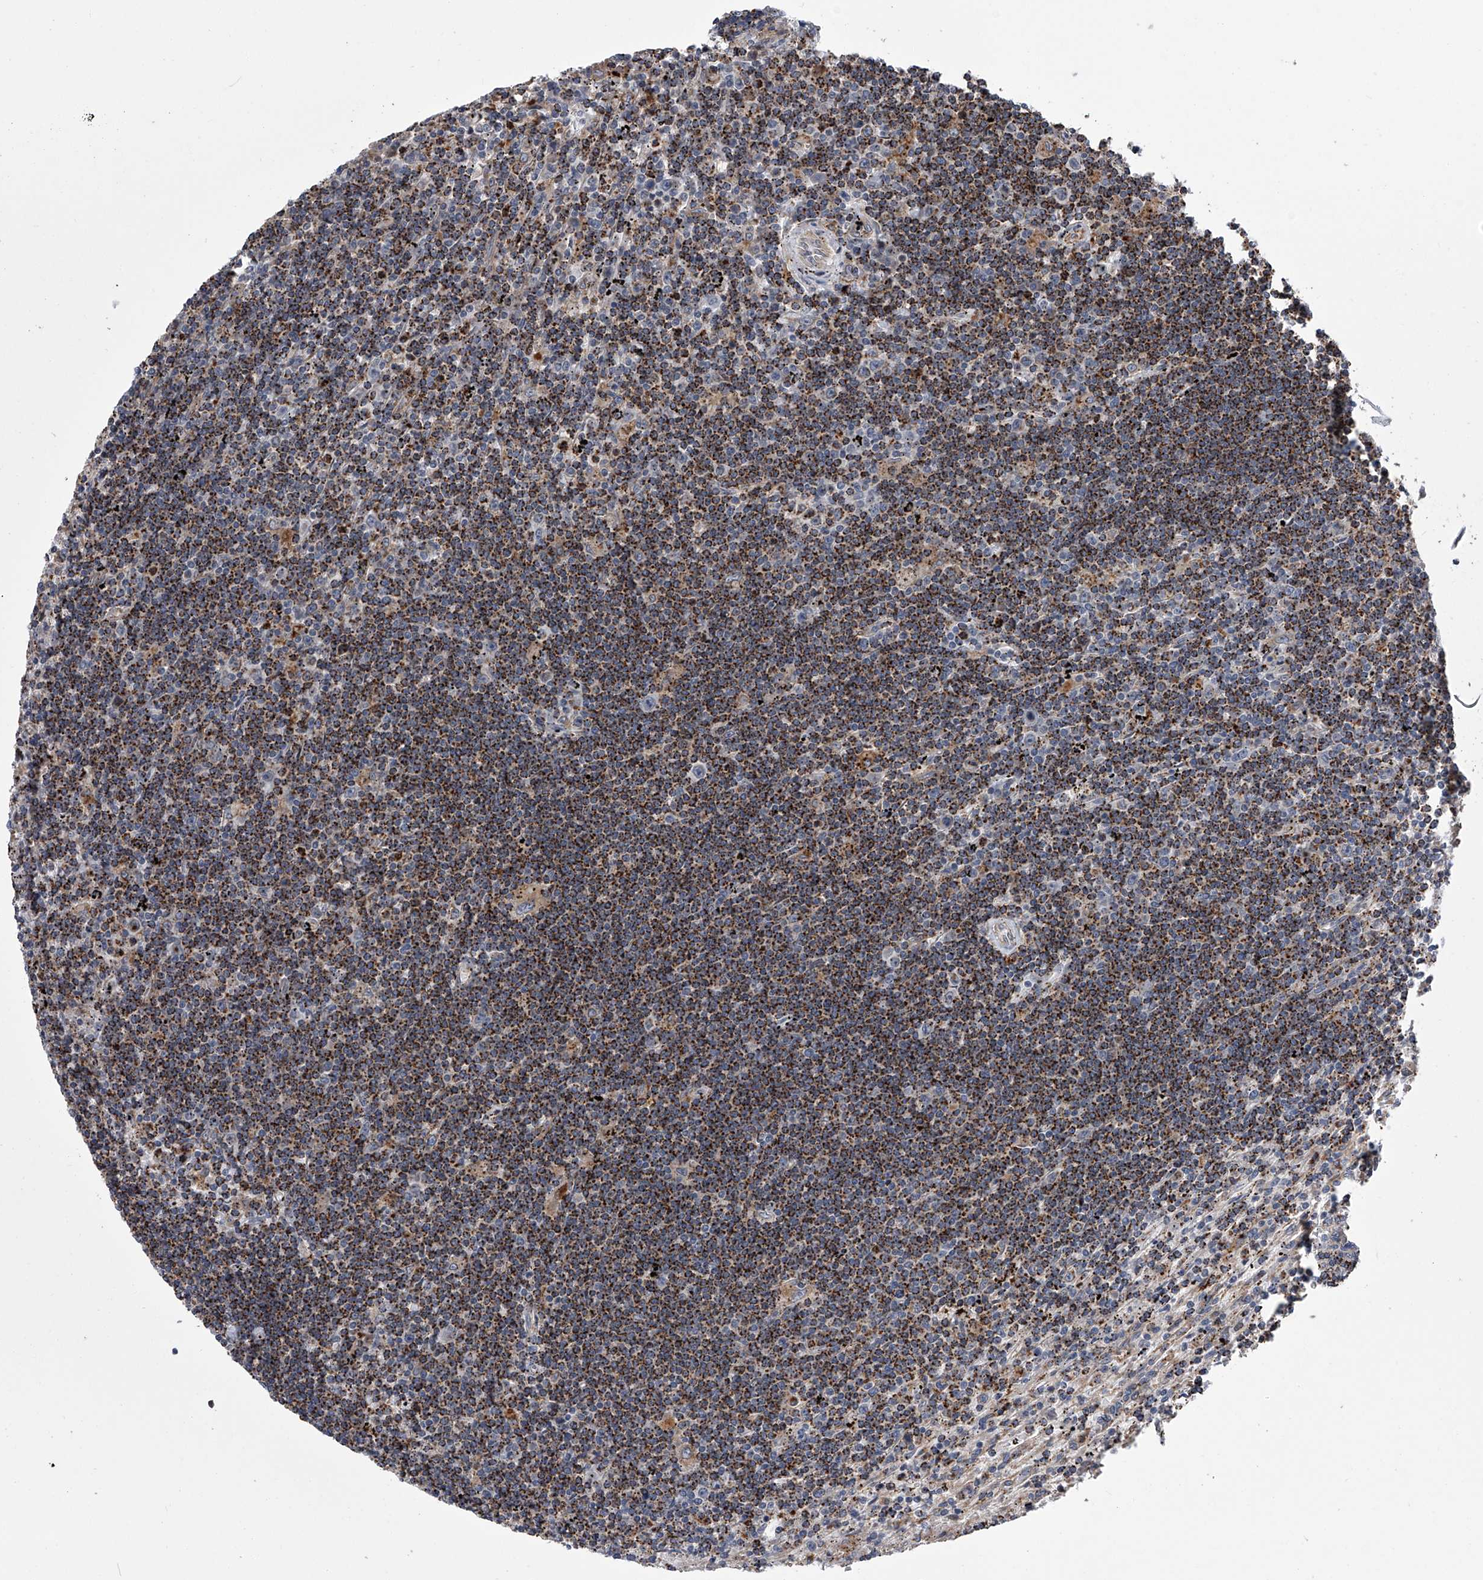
{"staining": {"intensity": "strong", "quantity": ">75%", "location": "cytoplasmic/membranous"}, "tissue": "lymphoma", "cell_type": "Tumor cells", "image_type": "cancer", "snomed": [{"axis": "morphology", "description": "Malignant lymphoma, non-Hodgkin's type, Low grade"}, {"axis": "topography", "description": "Spleen"}], "caption": "The image displays staining of lymphoma, revealing strong cytoplasmic/membranous protein staining (brown color) within tumor cells. Nuclei are stained in blue.", "gene": "TRIM8", "patient": {"sex": "male", "age": 76}}